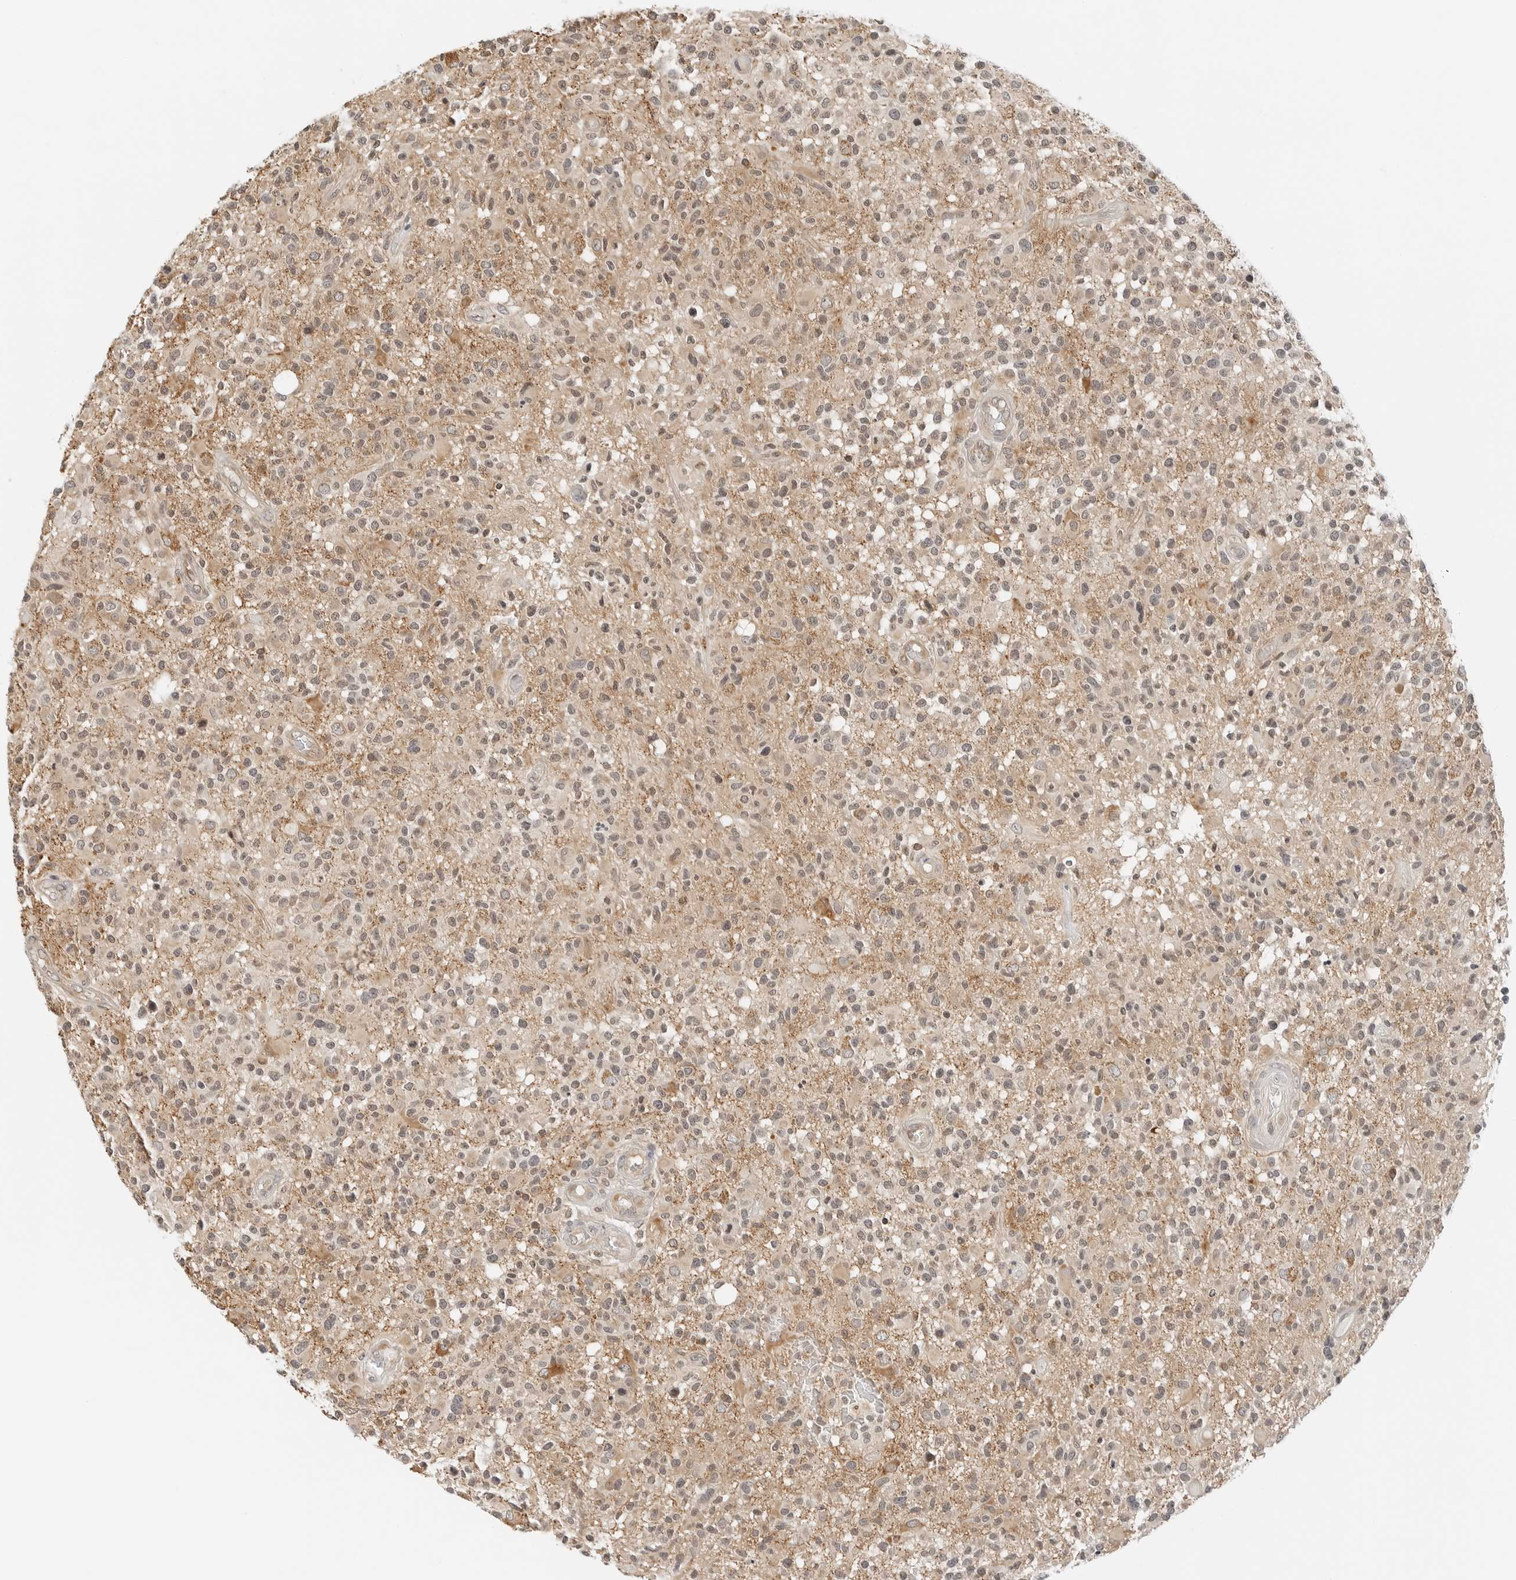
{"staining": {"intensity": "moderate", "quantity": "<25%", "location": "cytoplasmic/membranous"}, "tissue": "glioma", "cell_type": "Tumor cells", "image_type": "cancer", "snomed": [{"axis": "morphology", "description": "Glioma, malignant, High grade"}, {"axis": "morphology", "description": "Glioblastoma, NOS"}, {"axis": "topography", "description": "Brain"}], "caption": "Moderate cytoplasmic/membranous positivity is seen in about <25% of tumor cells in glioma. Nuclei are stained in blue.", "gene": "IQCC", "patient": {"sex": "male", "age": 60}}